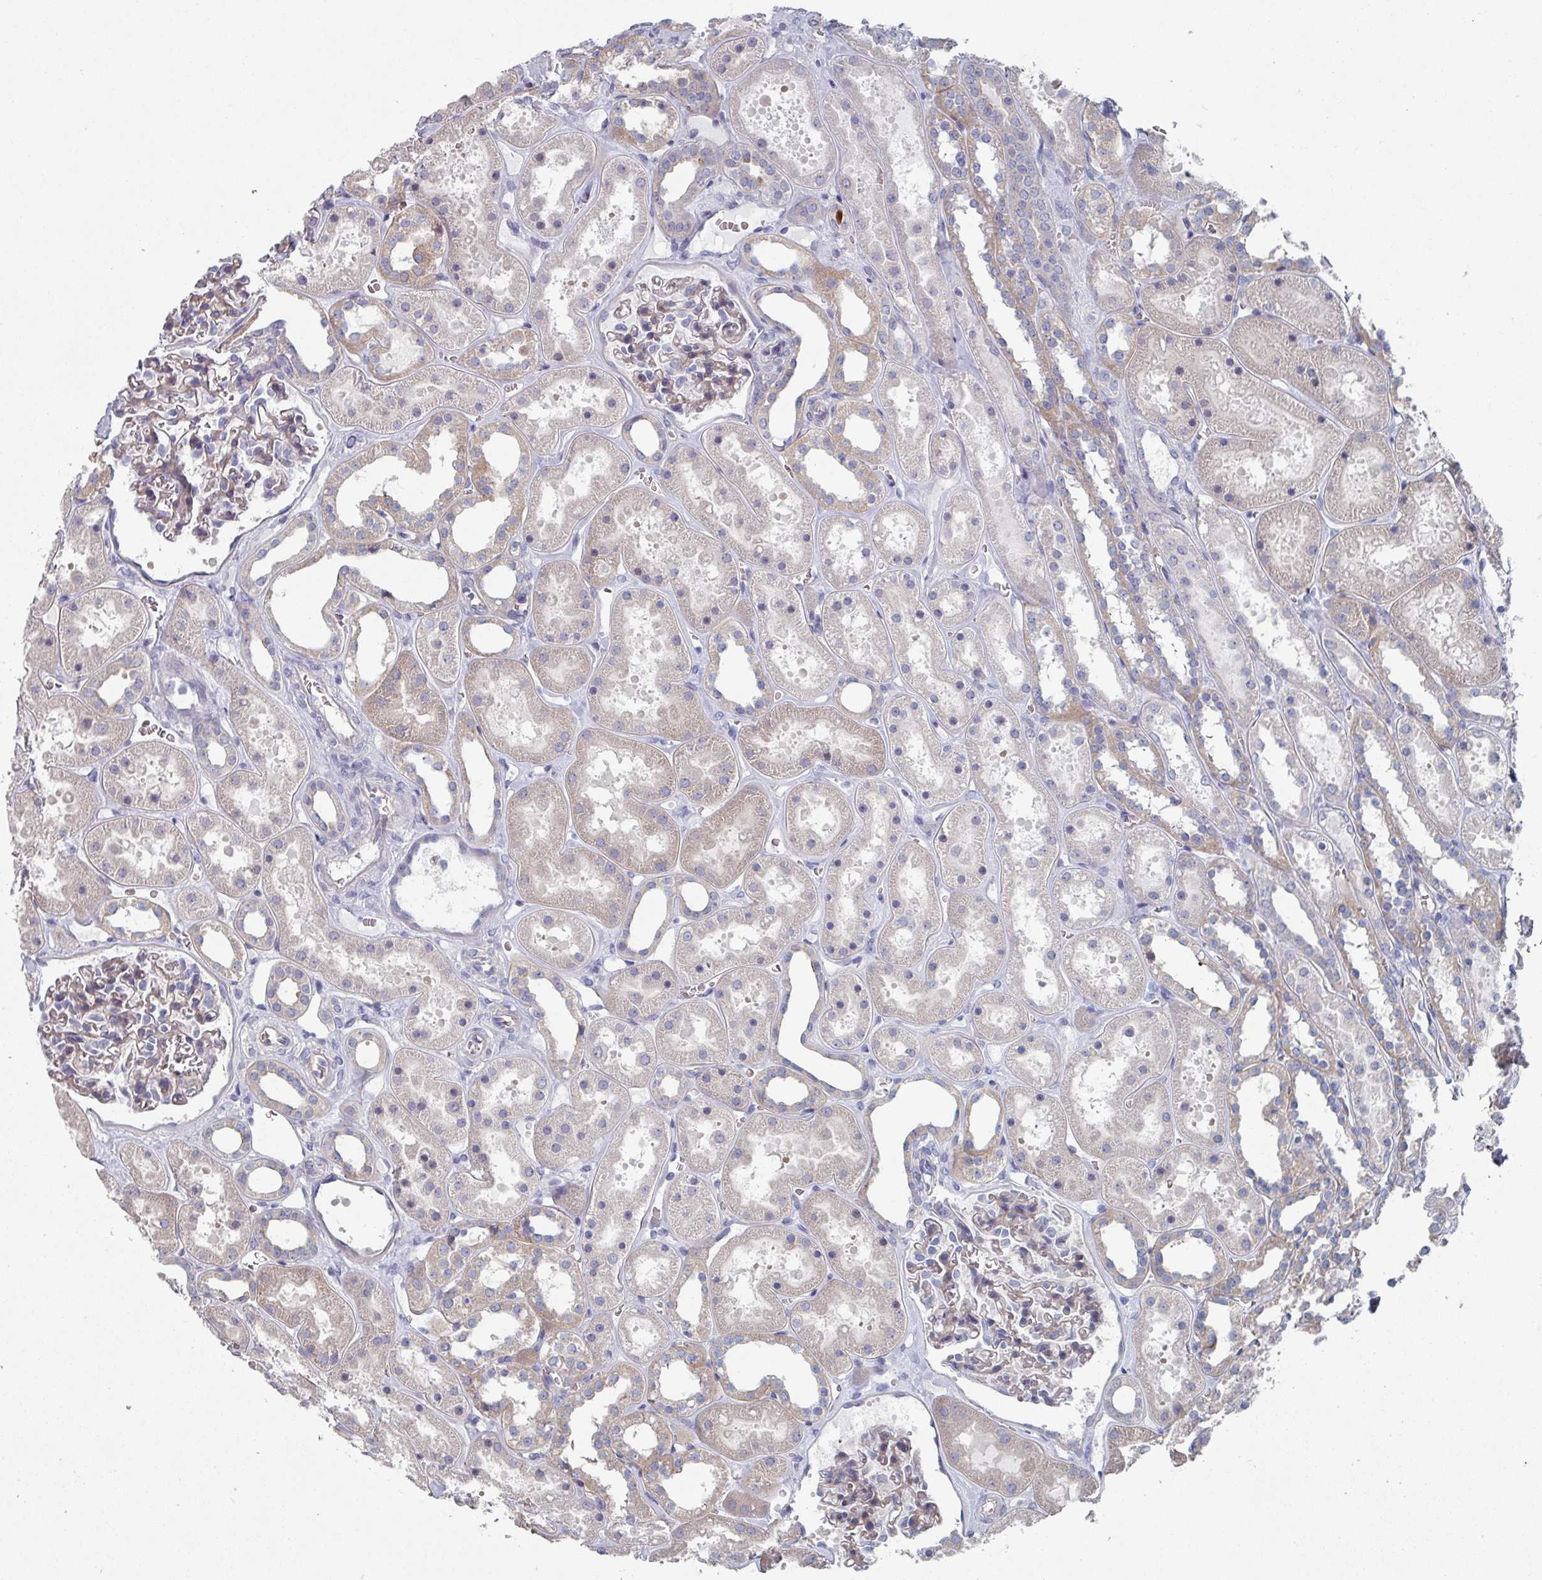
{"staining": {"intensity": "weak", "quantity": "<25%", "location": "cytoplasmic/membranous"}, "tissue": "kidney", "cell_type": "Cells in glomeruli", "image_type": "normal", "snomed": [{"axis": "morphology", "description": "Normal tissue, NOS"}, {"axis": "topography", "description": "Kidney"}], "caption": "Immunohistochemical staining of benign kidney exhibits no significant expression in cells in glomeruli.", "gene": "EFL1", "patient": {"sex": "female", "age": 41}}